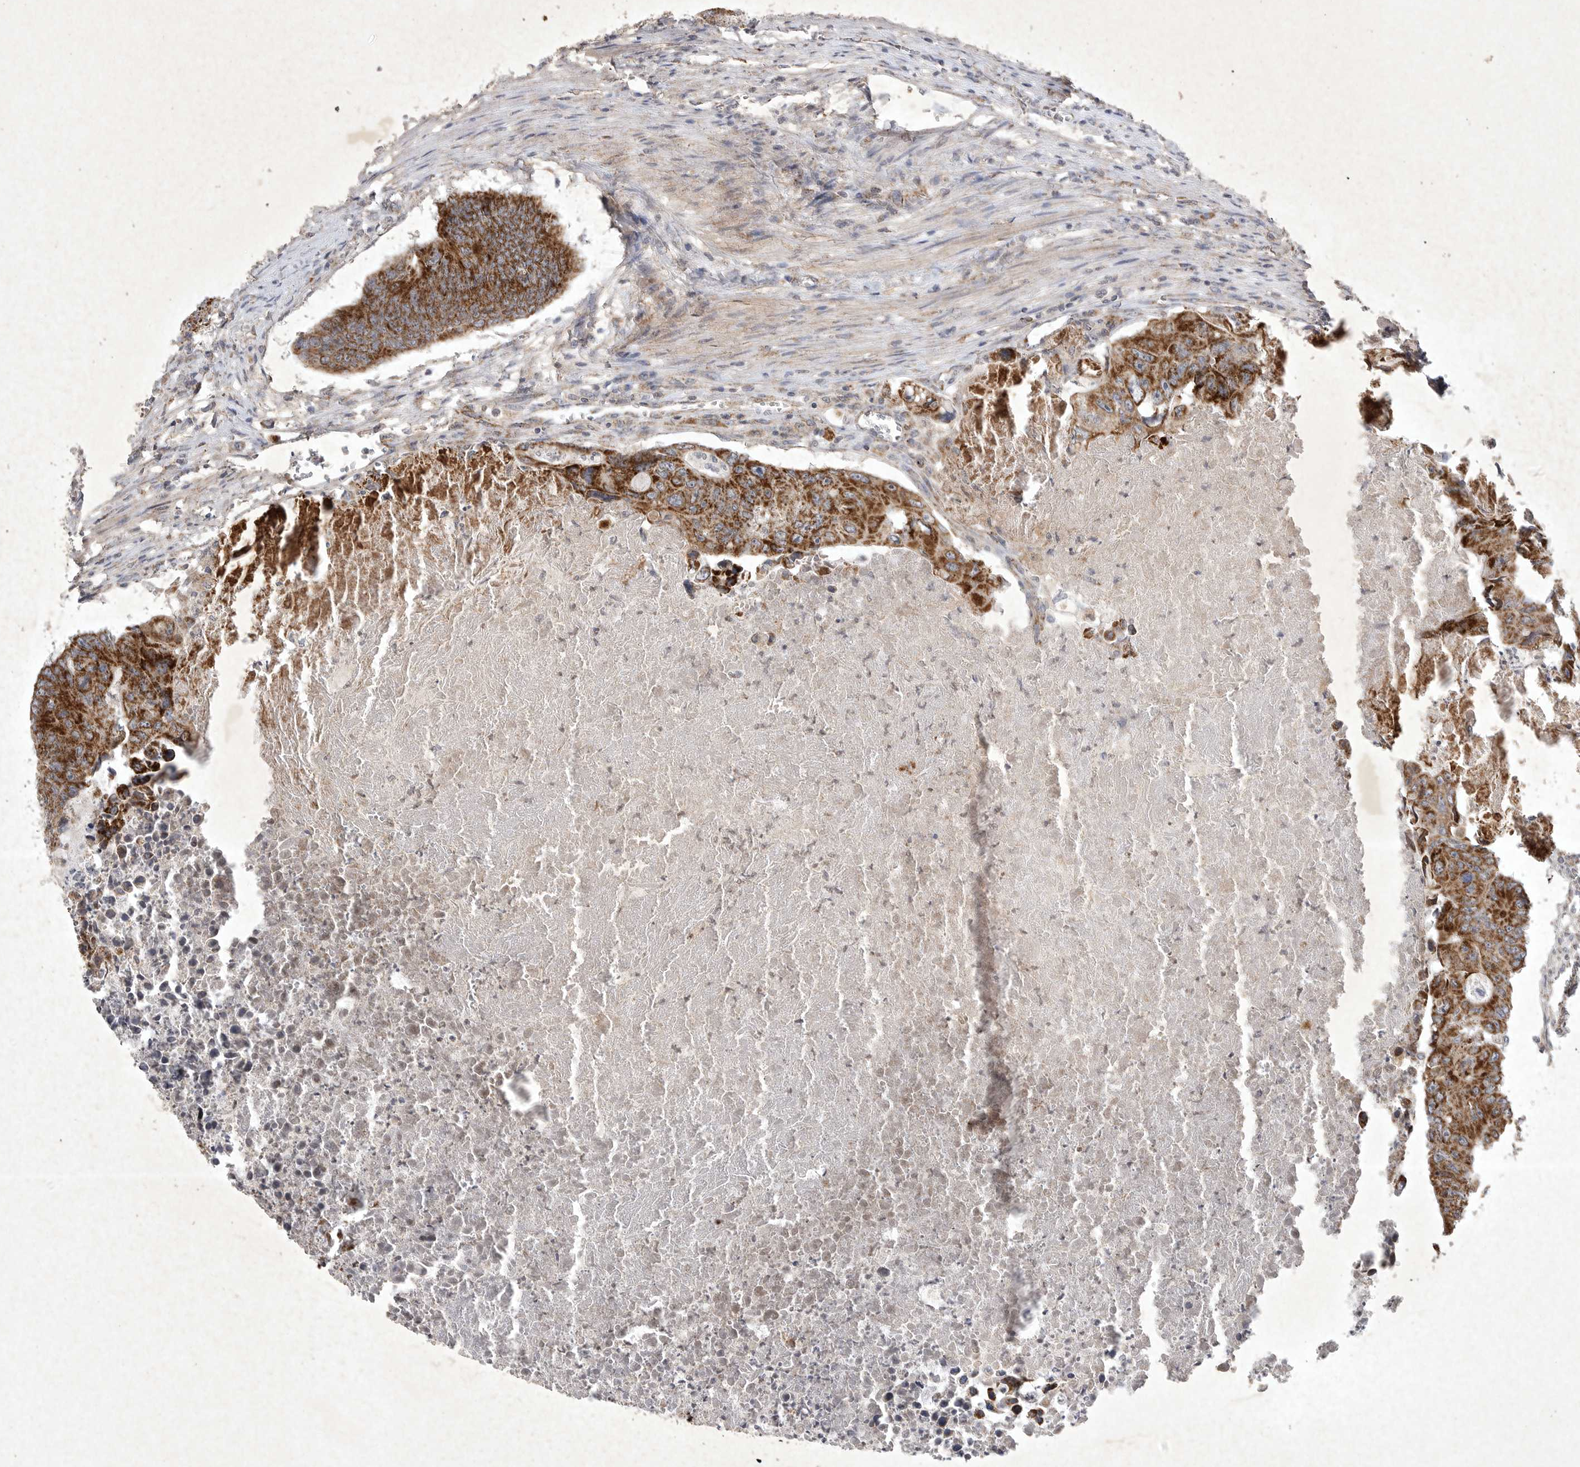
{"staining": {"intensity": "strong", "quantity": ">75%", "location": "cytoplasmic/membranous"}, "tissue": "colorectal cancer", "cell_type": "Tumor cells", "image_type": "cancer", "snomed": [{"axis": "morphology", "description": "Adenocarcinoma, NOS"}, {"axis": "topography", "description": "Colon"}], "caption": "High-power microscopy captured an immunohistochemistry (IHC) micrograph of adenocarcinoma (colorectal), revealing strong cytoplasmic/membranous staining in about >75% of tumor cells.", "gene": "DDR1", "patient": {"sex": "male", "age": 87}}